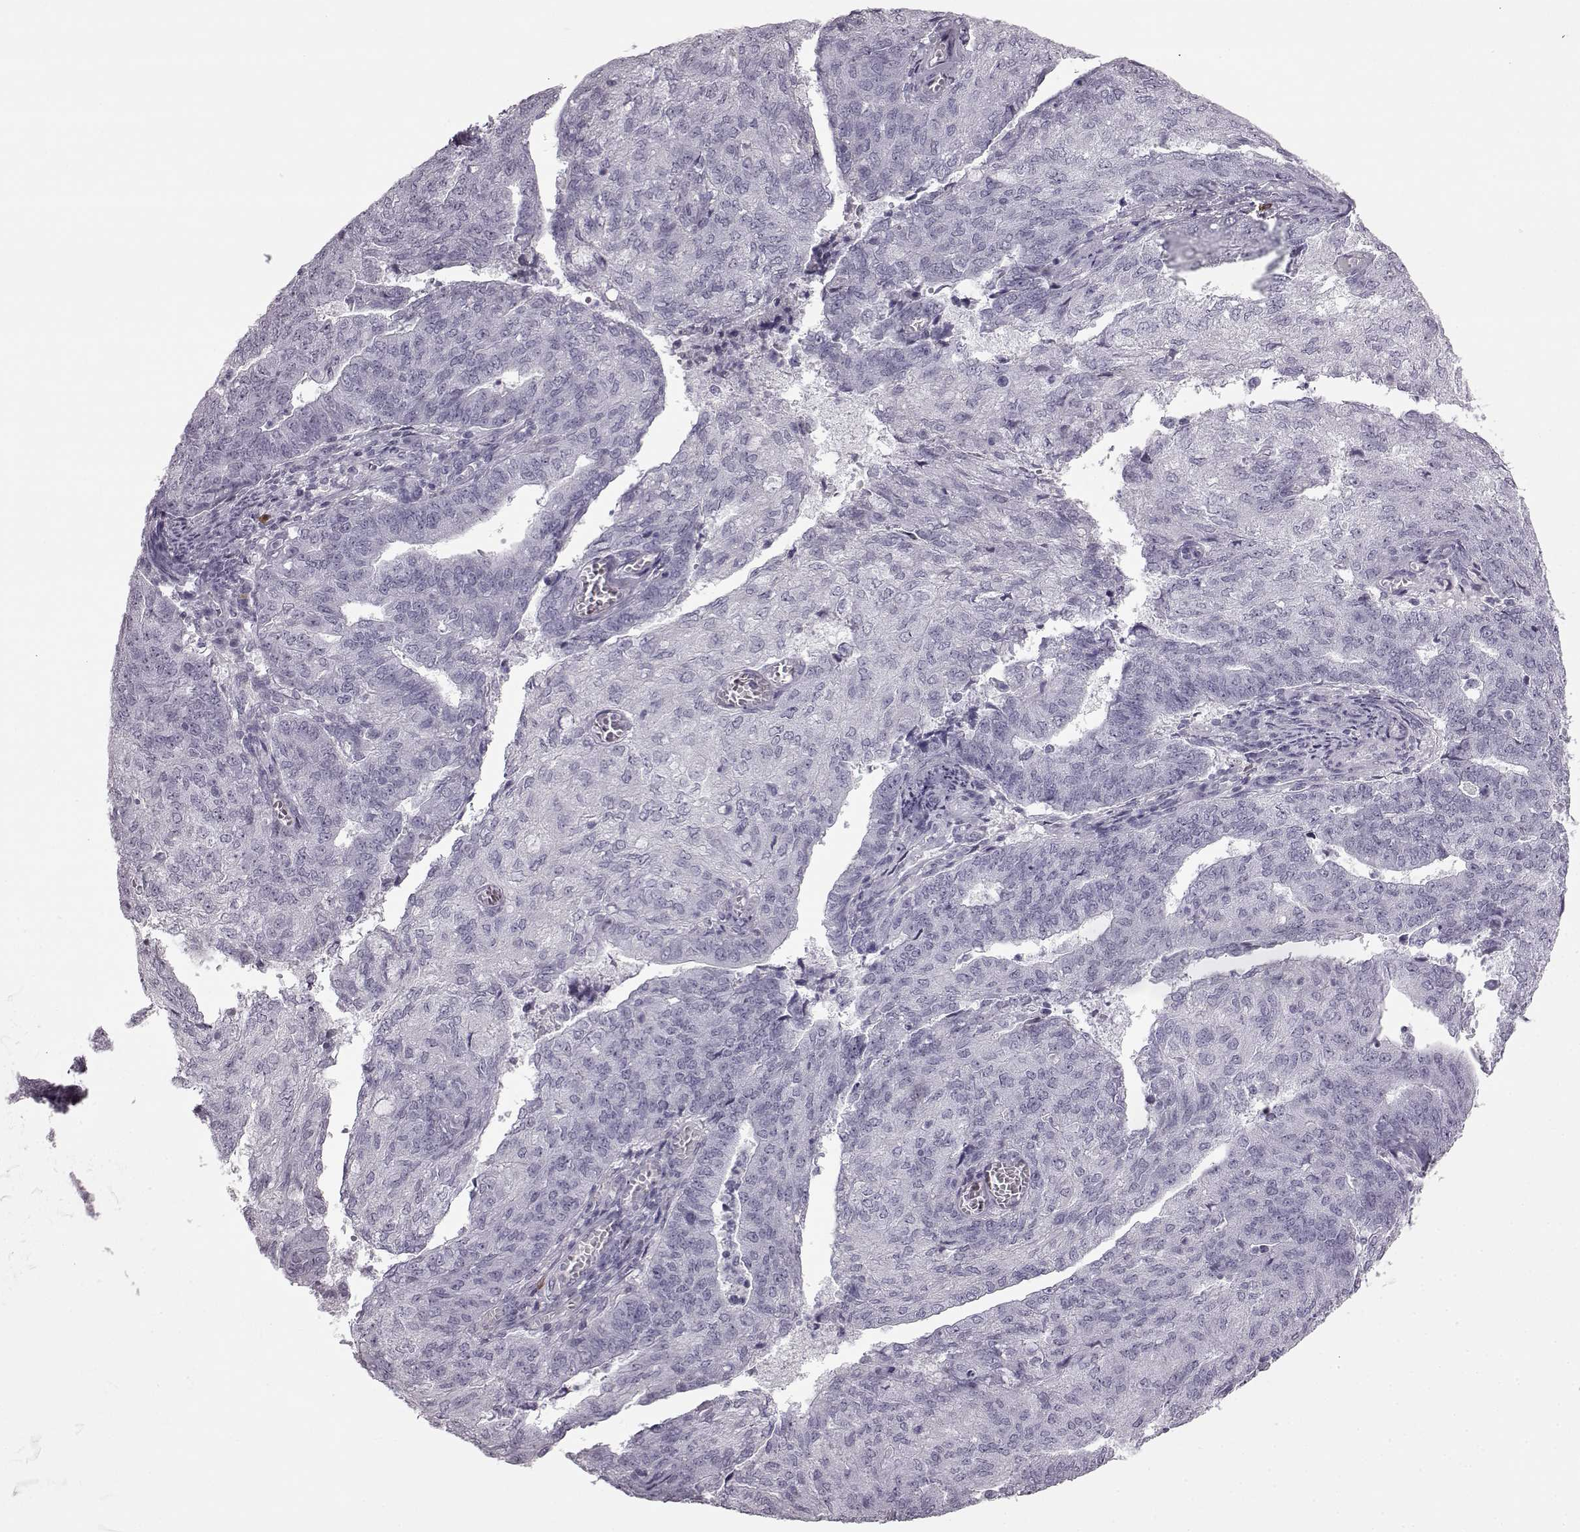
{"staining": {"intensity": "negative", "quantity": "none", "location": "none"}, "tissue": "endometrial cancer", "cell_type": "Tumor cells", "image_type": "cancer", "snomed": [{"axis": "morphology", "description": "Adenocarcinoma, NOS"}, {"axis": "topography", "description": "Endometrium"}], "caption": "This is a photomicrograph of immunohistochemistry (IHC) staining of adenocarcinoma (endometrial), which shows no expression in tumor cells. (Stains: DAB (3,3'-diaminobenzidine) IHC with hematoxylin counter stain, Microscopy: brightfield microscopy at high magnification).", "gene": "PRPH2", "patient": {"sex": "female", "age": 82}}